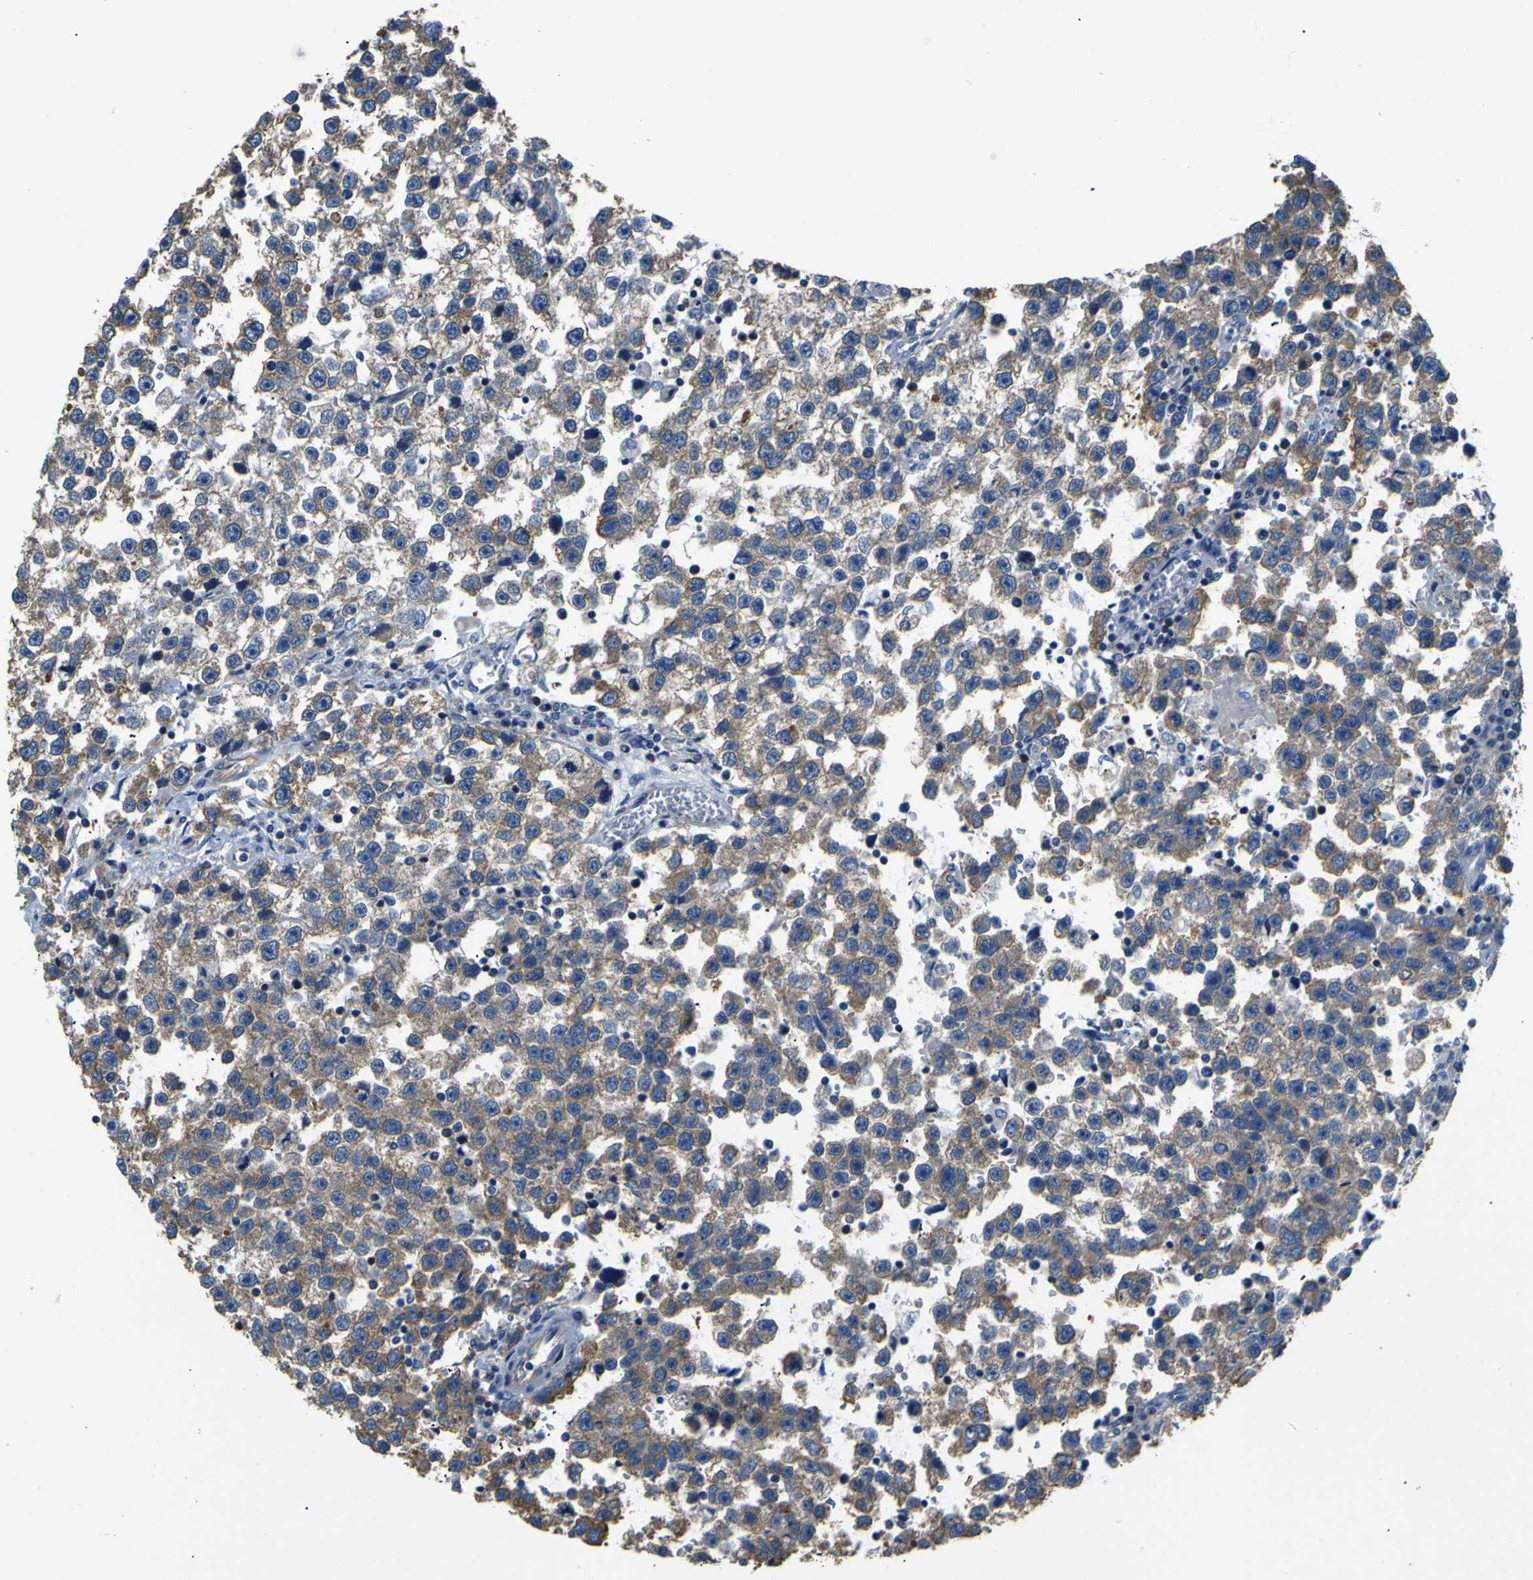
{"staining": {"intensity": "moderate", "quantity": ">75%", "location": "cytoplasmic/membranous"}, "tissue": "testis cancer", "cell_type": "Tumor cells", "image_type": "cancer", "snomed": [{"axis": "morphology", "description": "Seminoma, NOS"}, {"axis": "topography", "description": "Testis"}], "caption": "This is a histology image of immunohistochemistry (IHC) staining of testis cancer (seminoma), which shows moderate positivity in the cytoplasmic/membranous of tumor cells.", "gene": "TUBB", "patient": {"sex": "male", "age": 33}}